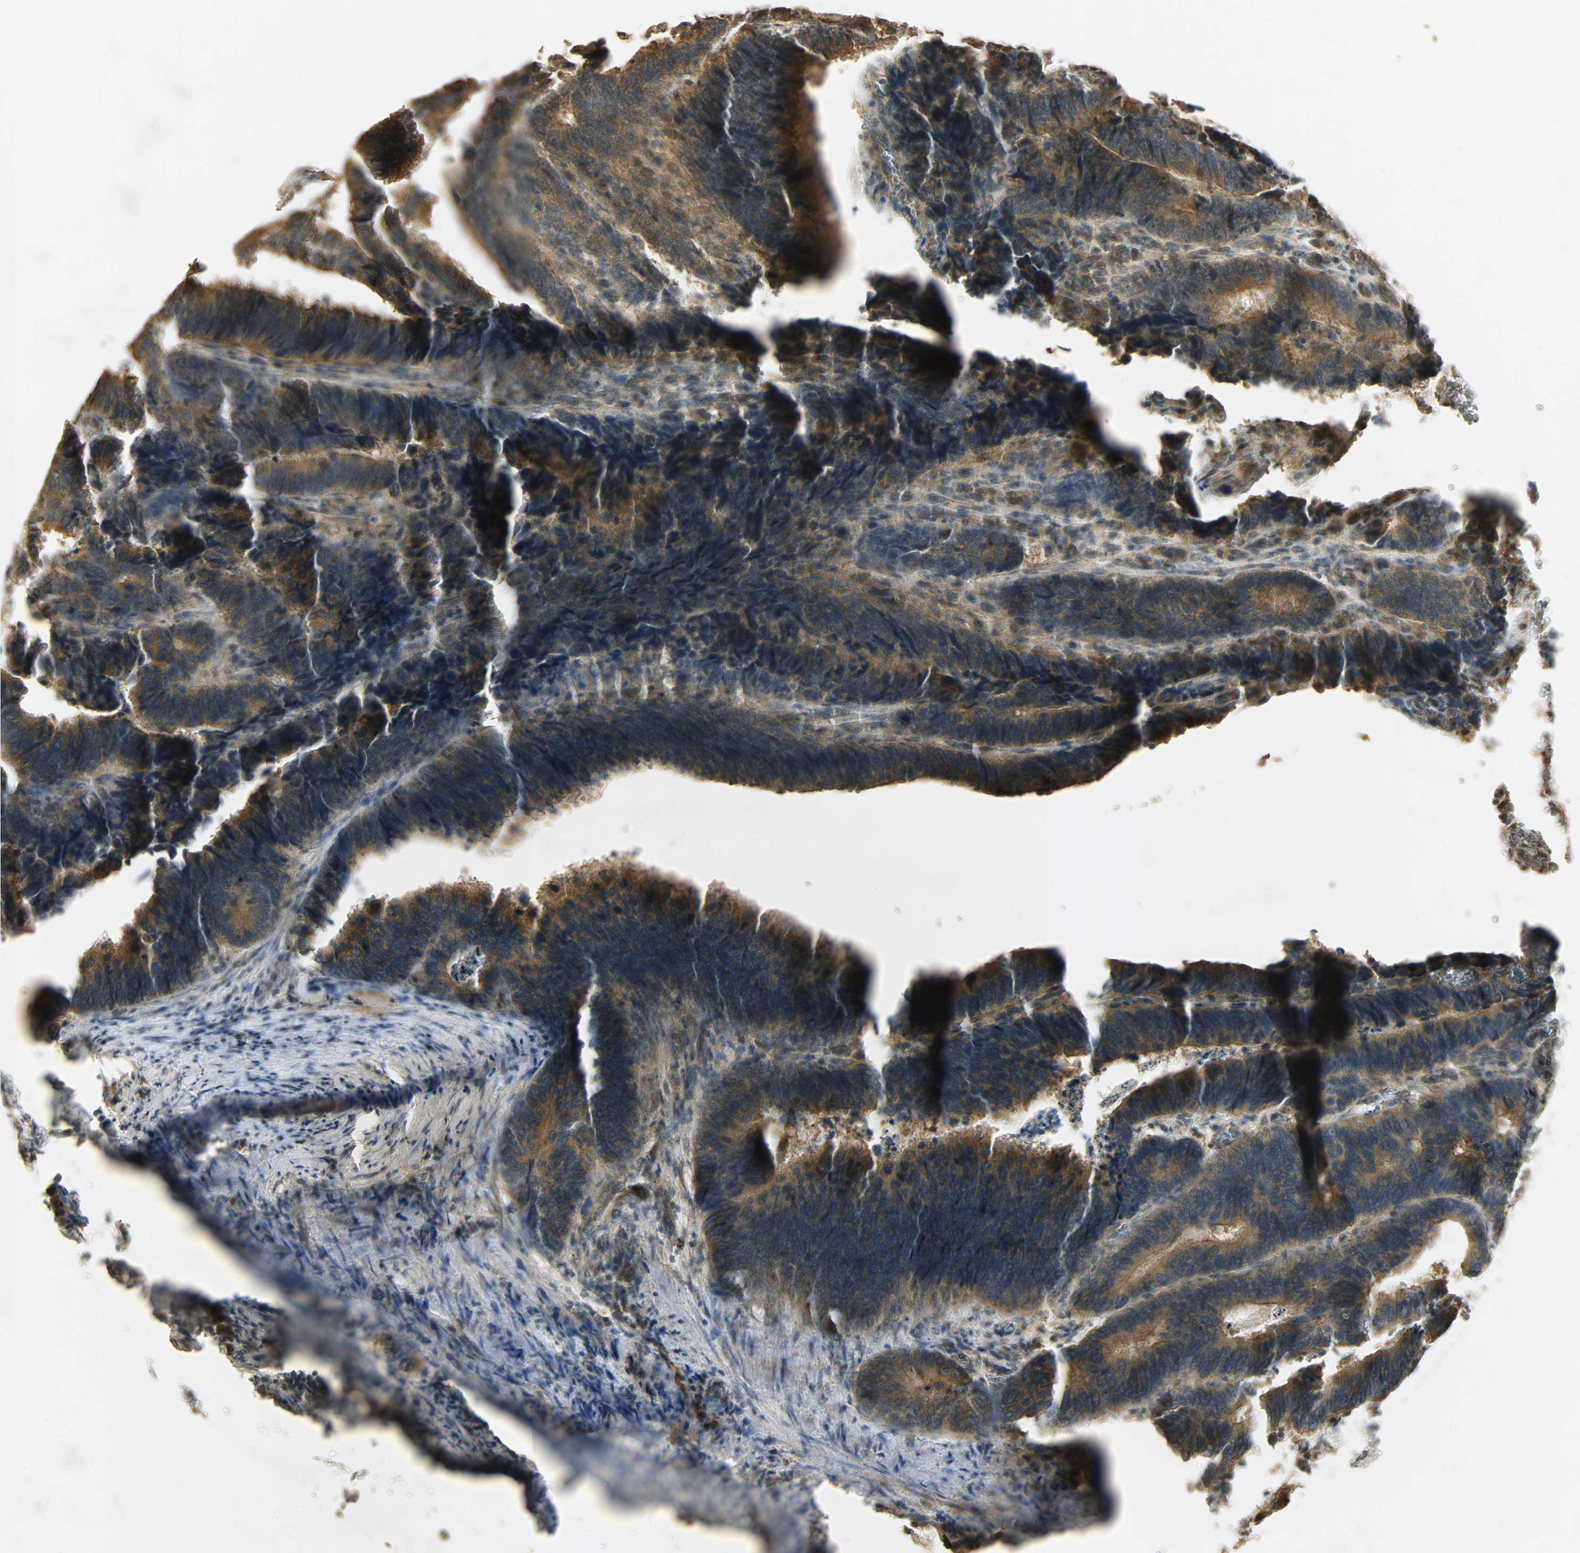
{"staining": {"intensity": "moderate", "quantity": ">75%", "location": "cytoplasmic/membranous"}, "tissue": "colorectal cancer", "cell_type": "Tumor cells", "image_type": "cancer", "snomed": [{"axis": "morphology", "description": "Adenocarcinoma, NOS"}, {"axis": "topography", "description": "Colon"}], "caption": "This is an image of immunohistochemistry (IHC) staining of colorectal adenocarcinoma, which shows moderate positivity in the cytoplasmic/membranous of tumor cells.", "gene": "ATP2B1", "patient": {"sex": "male", "age": 72}}